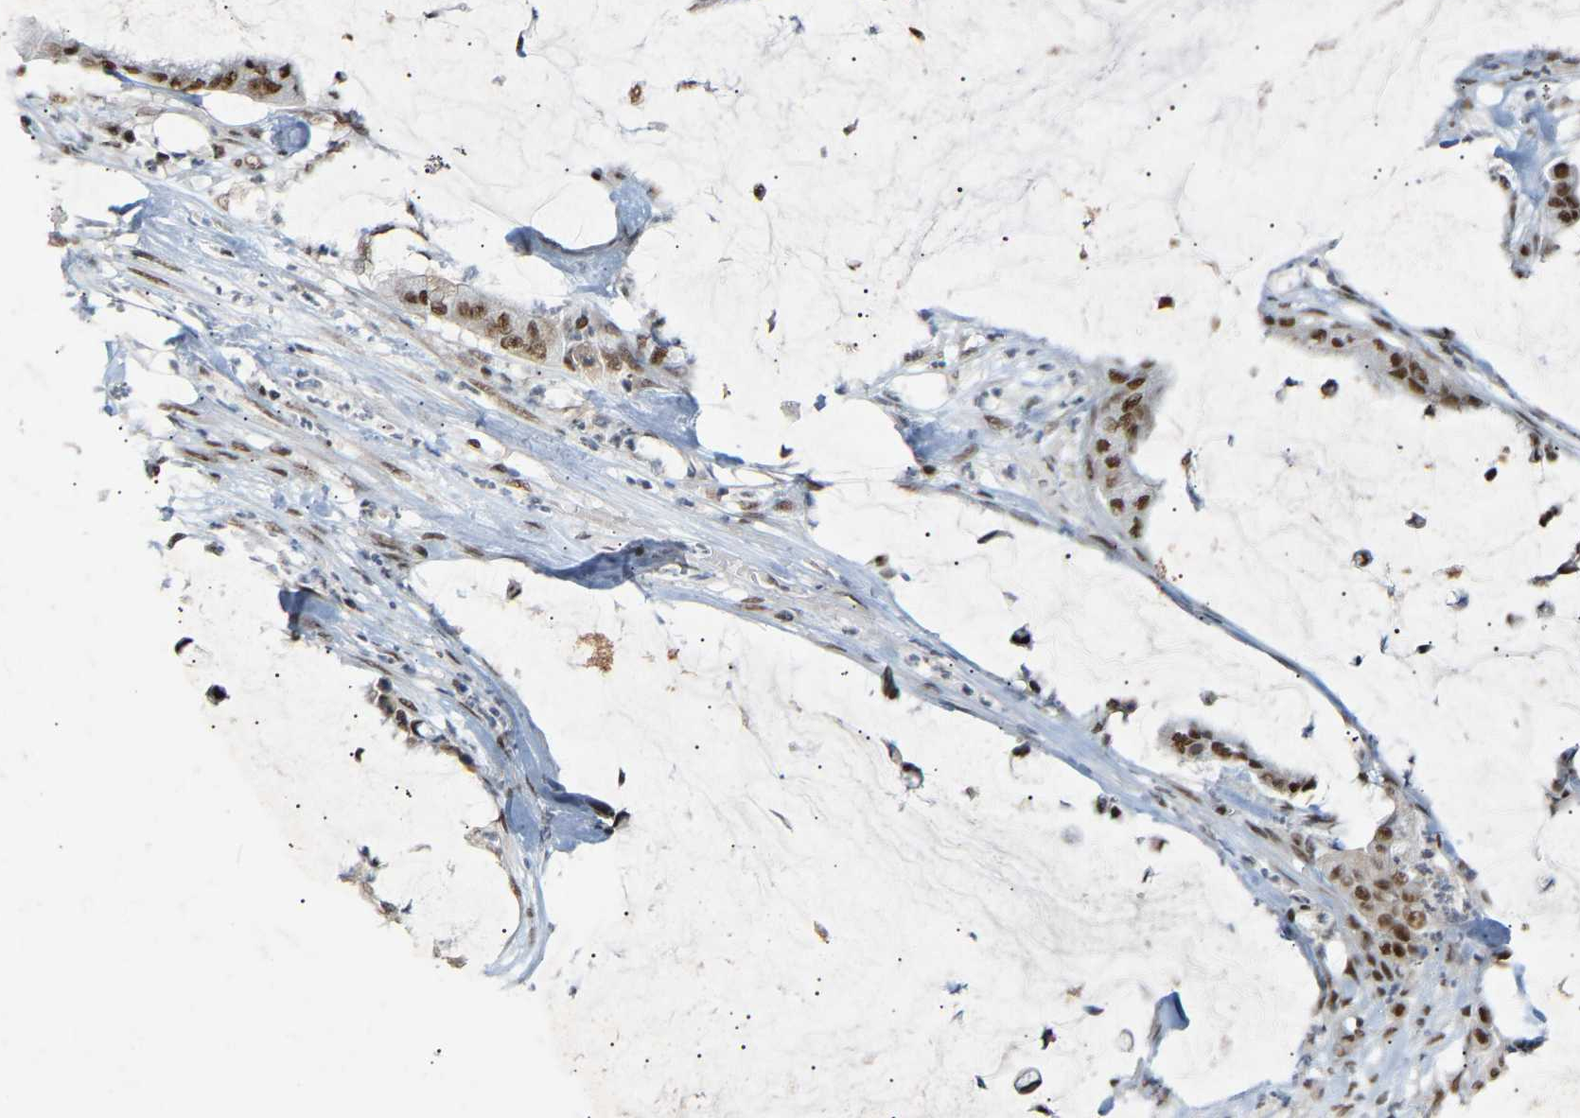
{"staining": {"intensity": "strong", "quantity": ">75%", "location": "nuclear"}, "tissue": "pancreatic cancer", "cell_type": "Tumor cells", "image_type": "cancer", "snomed": [{"axis": "morphology", "description": "Adenocarcinoma, NOS"}, {"axis": "topography", "description": "Pancreas"}], "caption": "Protein analysis of adenocarcinoma (pancreatic) tissue reveals strong nuclear staining in approximately >75% of tumor cells.", "gene": "NELFB", "patient": {"sex": "male", "age": 41}}